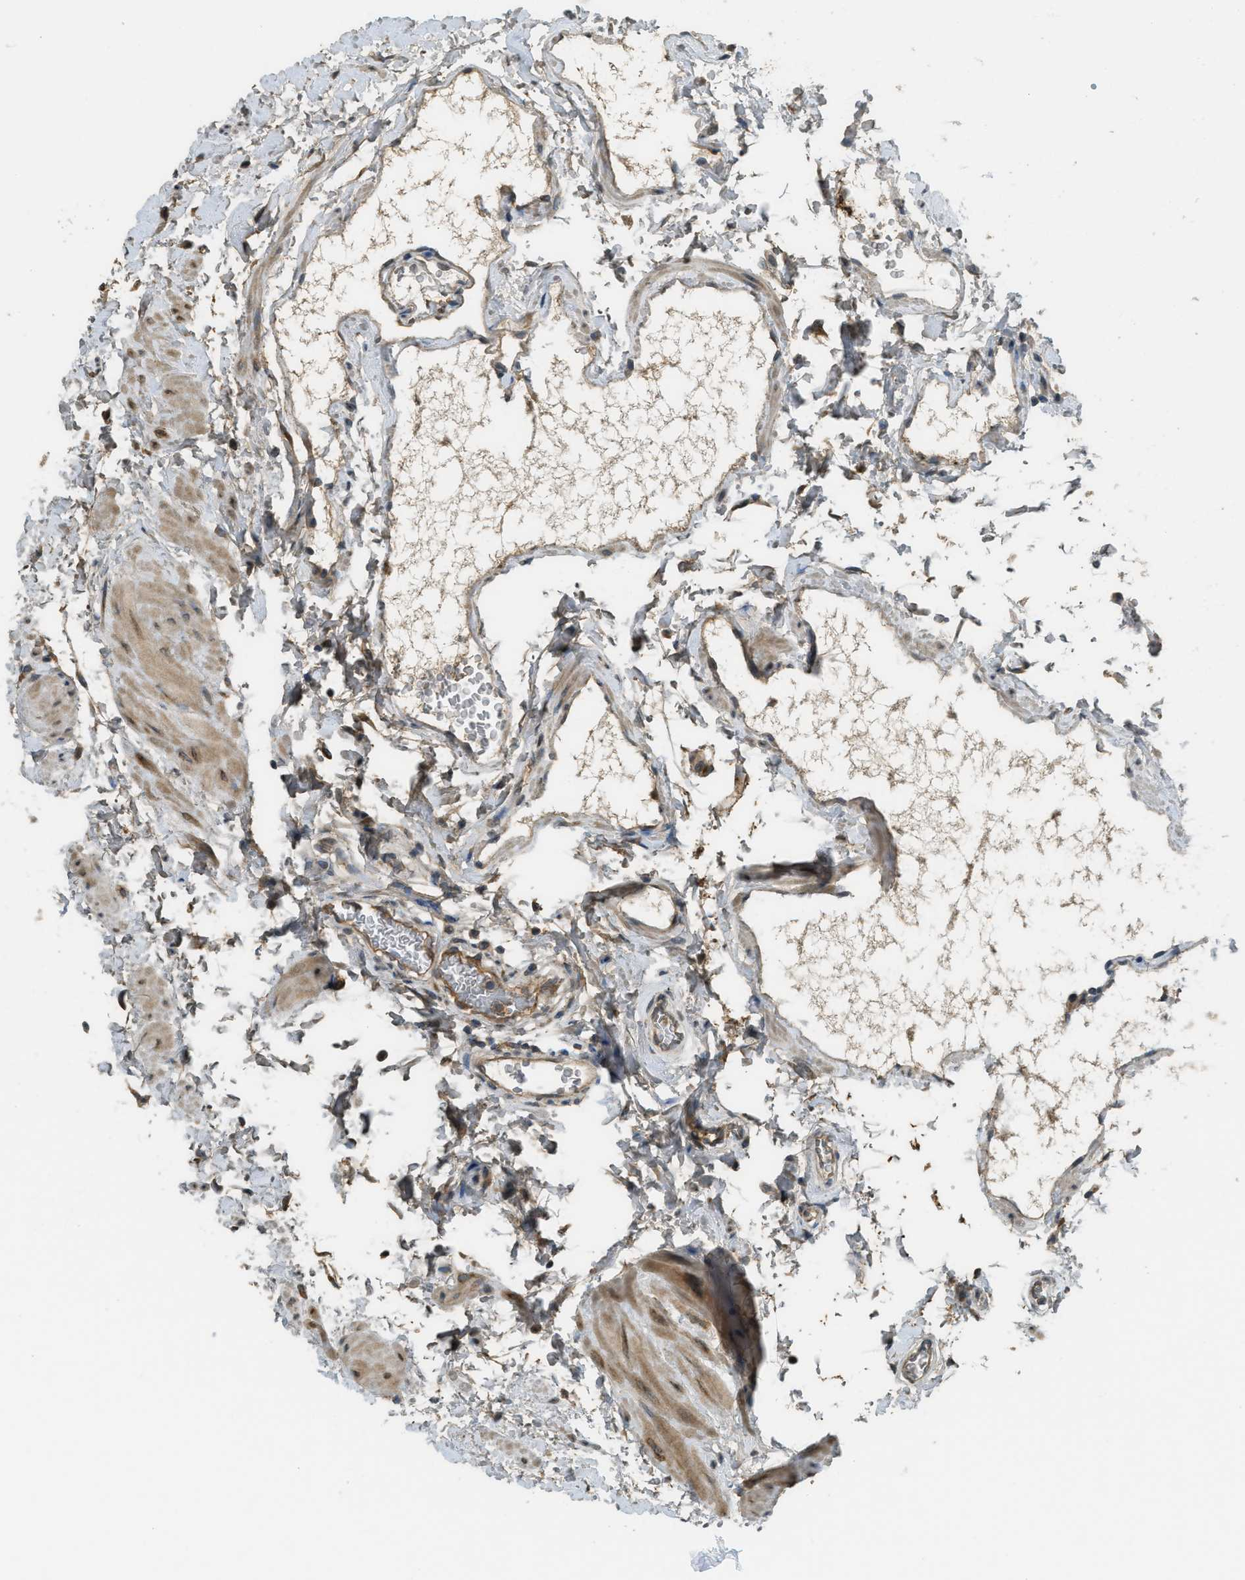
{"staining": {"intensity": "weak", "quantity": "<25%", "location": "cytoplasmic/membranous"}, "tissue": "epididymis", "cell_type": "Glandular cells", "image_type": "normal", "snomed": [{"axis": "morphology", "description": "Normal tissue, NOS"}, {"axis": "topography", "description": "Epididymis"}], "caption": "IHC histopathology image of unremarkable human epididymis stained for a protein (brown), which shows no staining in glandular cells.", "gene": "IGF2BP2", "patient": {"sex": "male", "age": 36}}